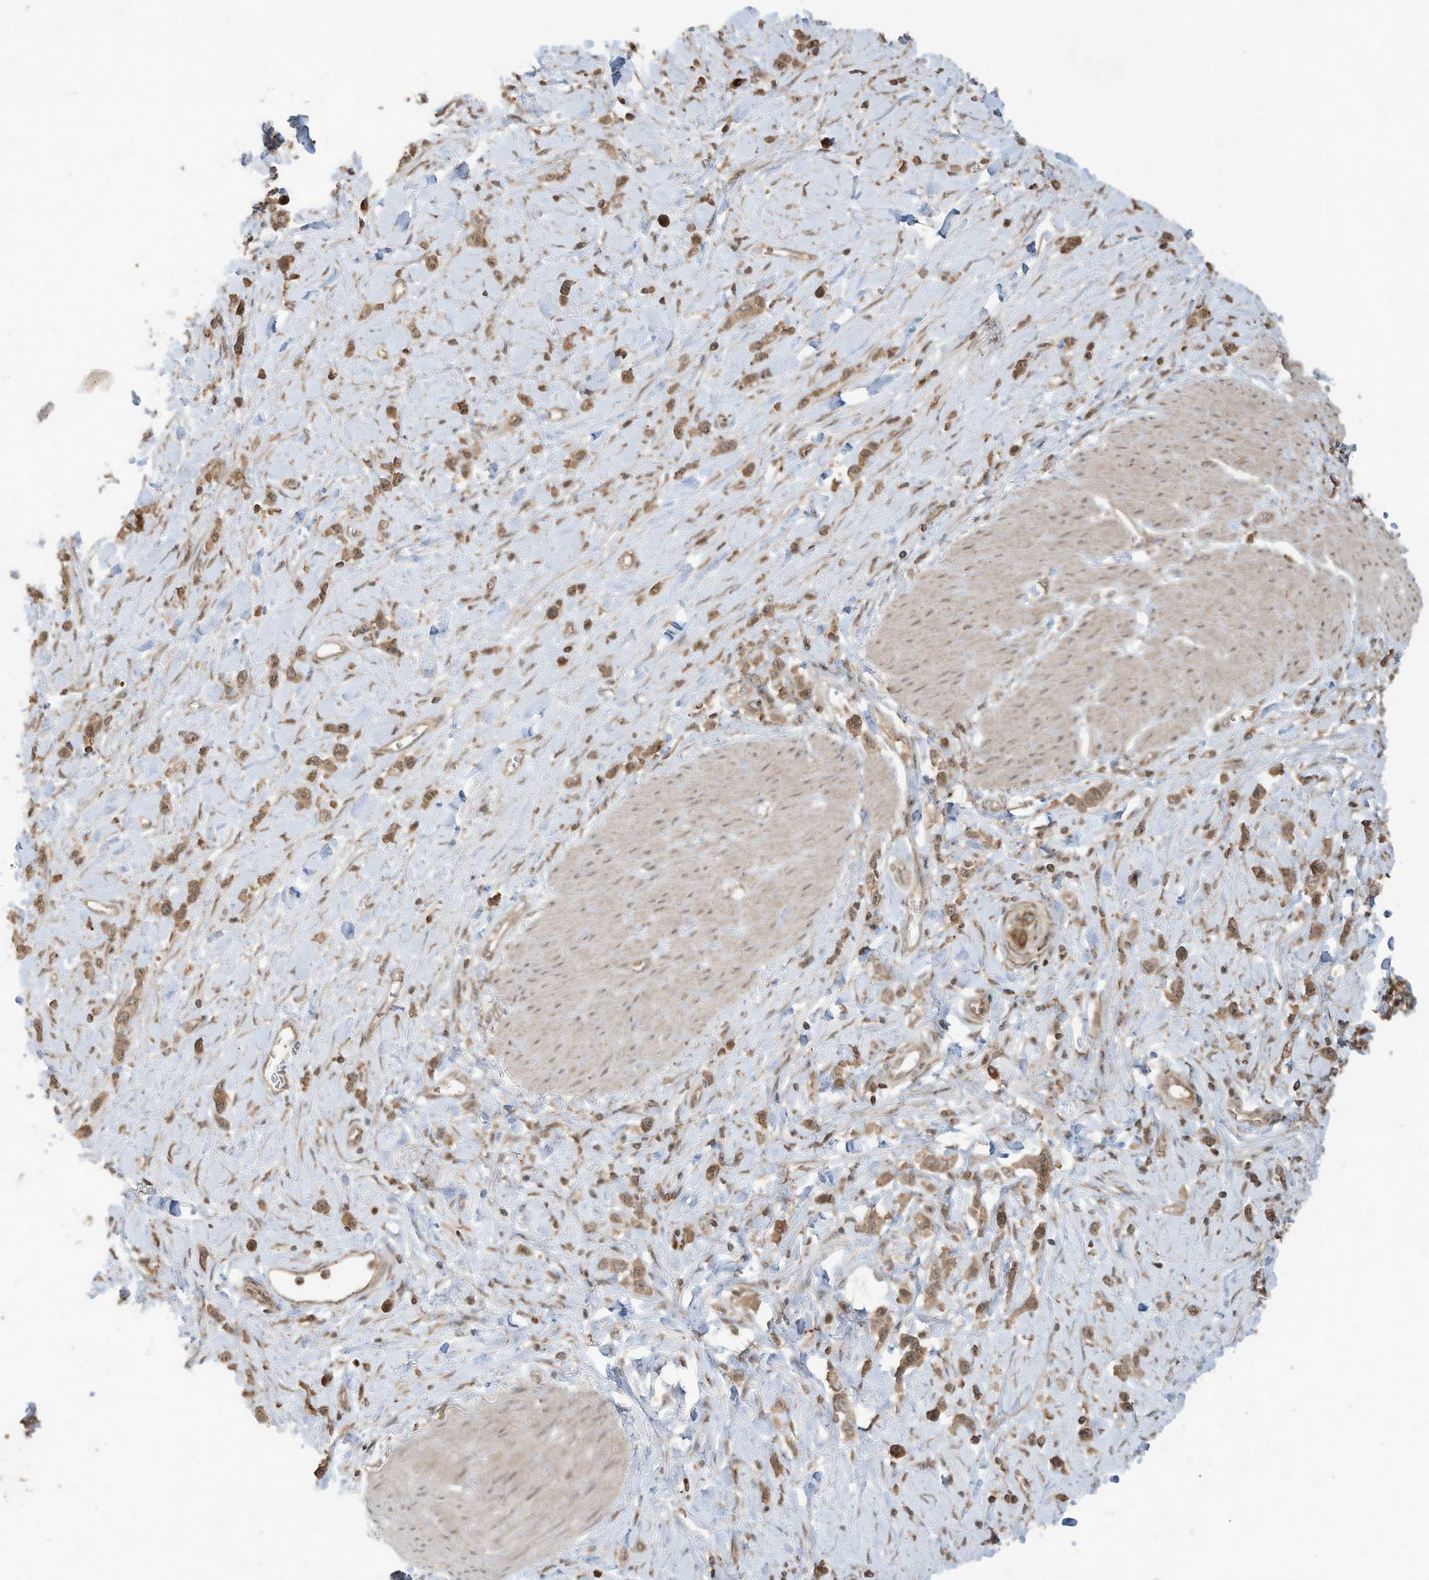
{"staining": {"intensity": "moderate", "quantity": ">75%", "location": "cytoplasmic/membranous"}, "tissue": "stomach cancer", "cell_type": "Tumor cells", "image_type": "cancer", "snomed": [{"axis": "morphology", "description": "Normal tissue, NOS"}, {"axis": "morphology", "description": "Adenocarcinoma, NOS"}, {"axis": "topography", "description": "Stomach, upper"}, {"axis": "topography", "description": "Stomach"}], "caption": "Stomach adenocarcinoma tissue reveals moderate cytoplasmic/membranous expression in approximately >75% of tumor cells, visualized by immunohistochemistry.", "gene": "CARF", "patient": {"sex": "female", "age": 65}}